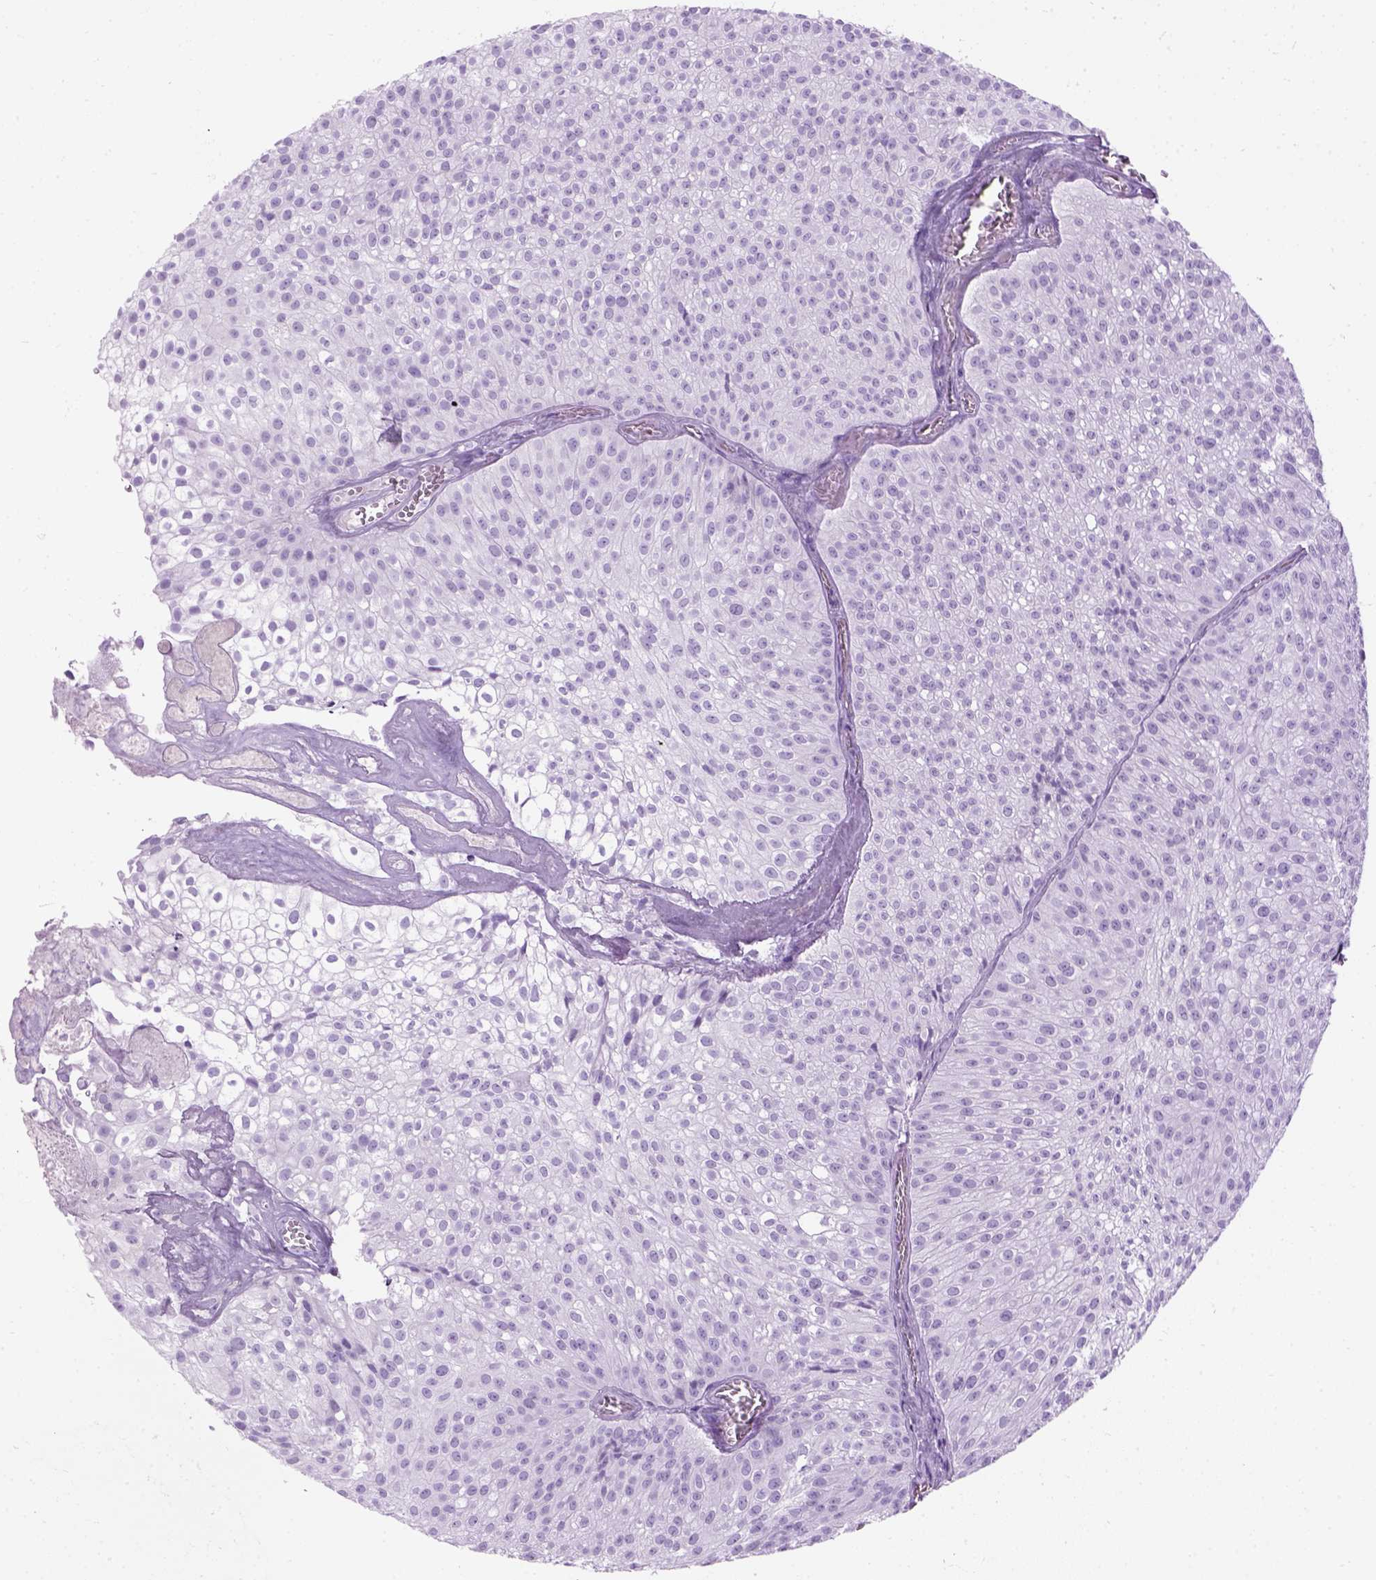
{"staining": {"intensity": "negative", "quantity": "none", "location": "none"}, "tissue": "urothelial cancer", "cell_type": "Tumor cells", "image_type": "cancer", "snomed": [{"axis": "morphology", "description": "Urothelial carcinoma, Low grade"}, {"axis": "topography", "description": "Urinary bladder"}], "caption": "IHC image of urothelial cancer stained for a protein (brown), which exhibits no expression in tumor cells.", "gene": "GABRB2", "patient": {"sex": "male", "age": 70}}